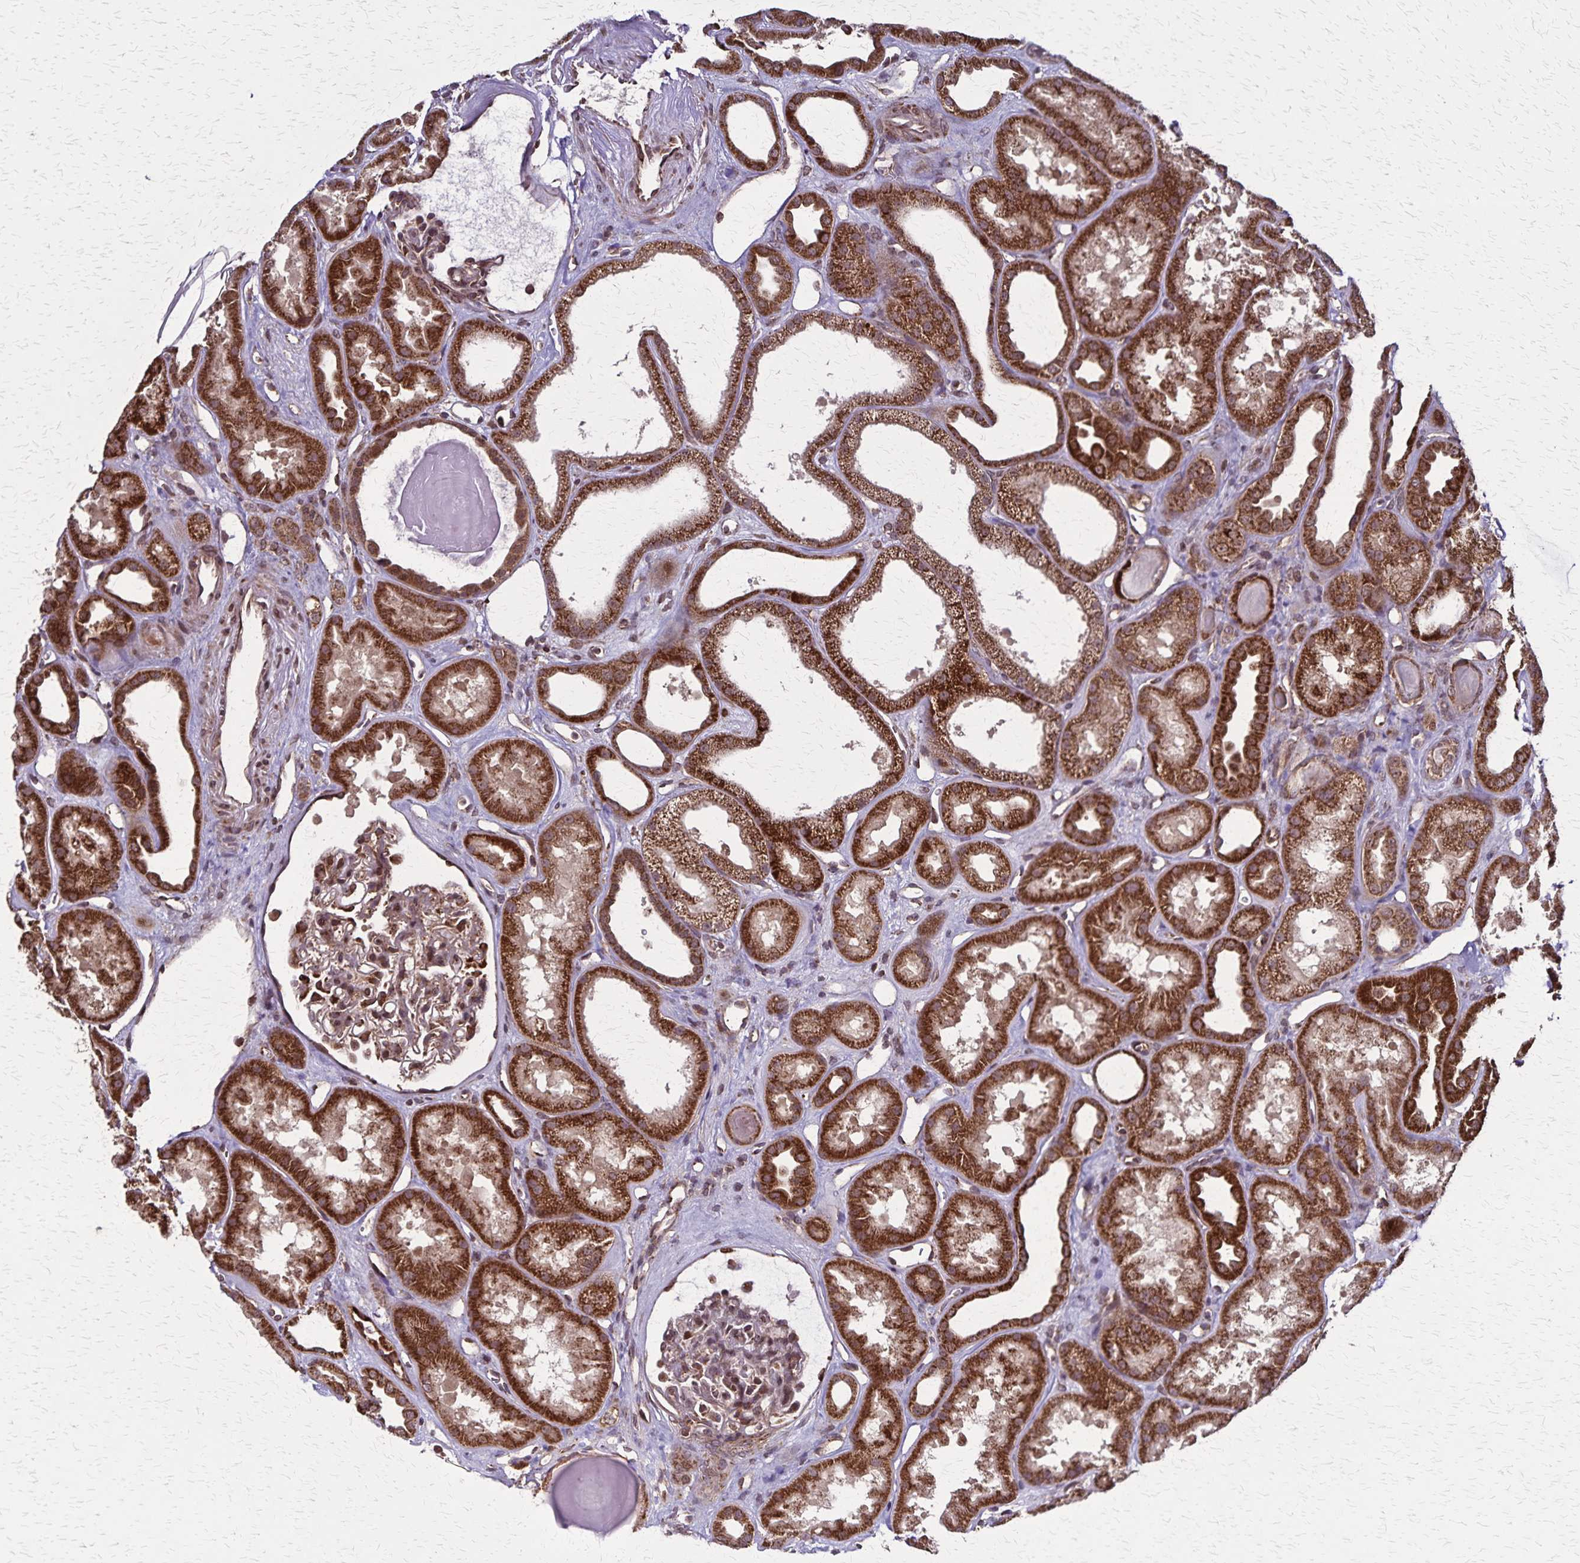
{"staining": {"intensity": "moderate", "quantity": ">75%", "location": "cytoplasmic/membranous"}, "tissue": "kidney", "cell_type": "Cells in glomeruli", "image_type": "normal", "snomed": [{"axis": "morphology", "description": "Normal tissue, NOS"}, {"axis": "topography", "description": "Kidney"}], "caption": "This micrograph reveals immunohistochemistry staining of benign human kidney, with medium moderate cytoplasmic/membranous positivity in about >75% of cells in glomeruli.", "gene": "NFS1", "patient": {"sex": "male", "age": 61}}